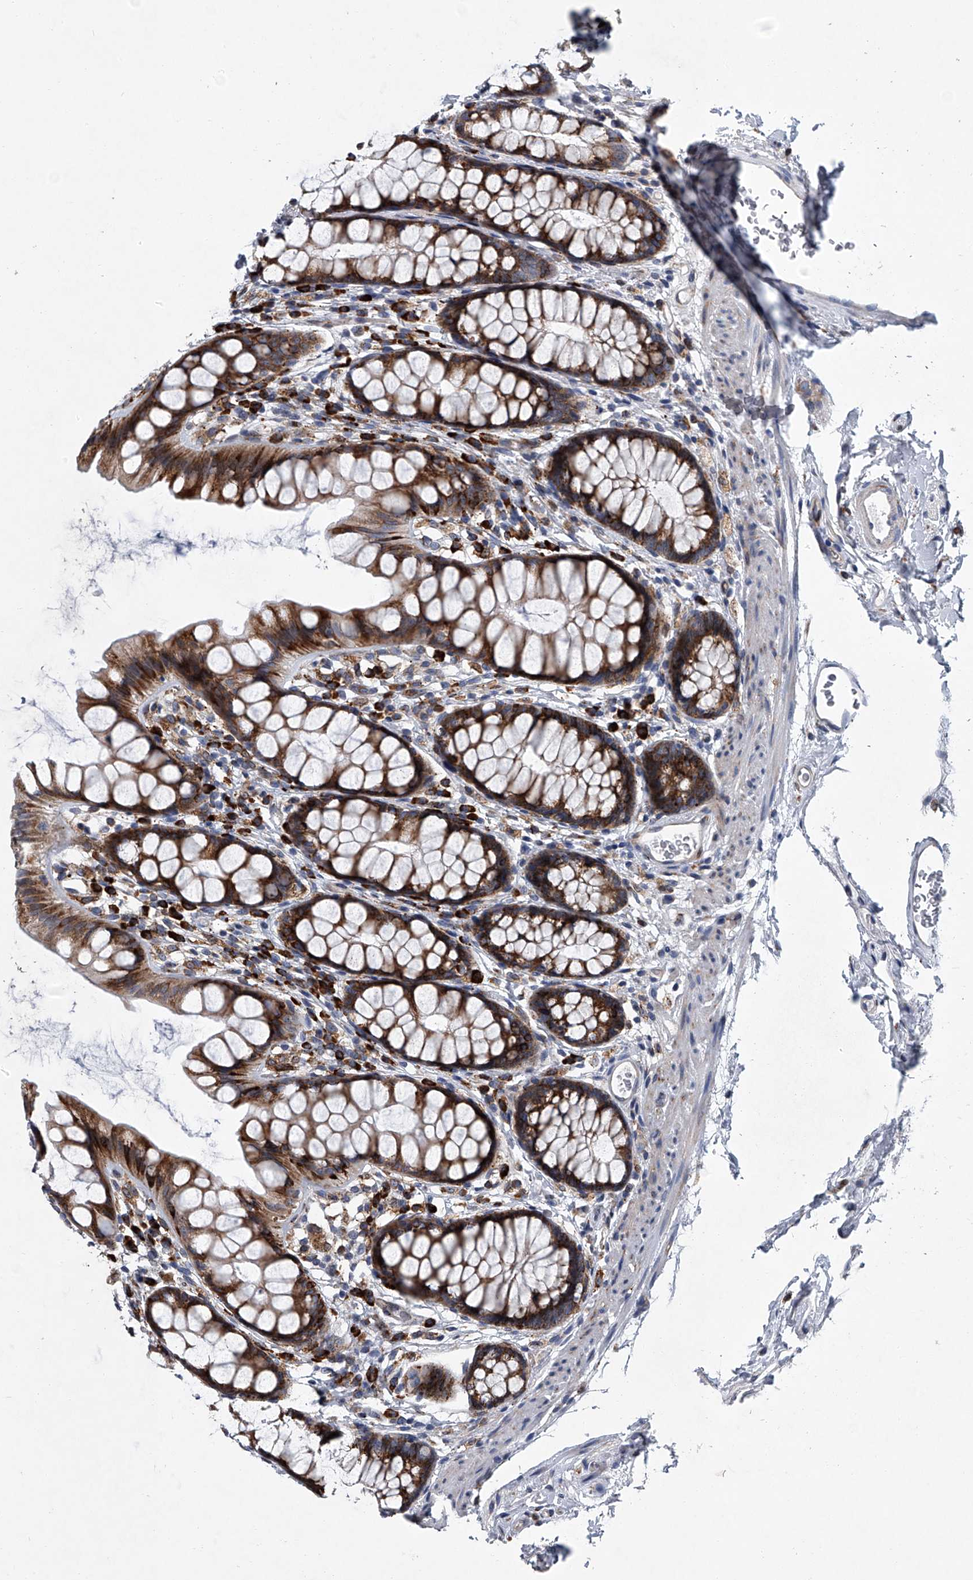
{"staining": {"intensity": "moderate", "quantity": ">75%", "location": "cytoplasmic/membranous"}, "tissue": "rectum", "cell_type": "Glandular cells", "image_type": "normal", "snomed": [{"axis": "morphology", "description": "Normal tissue, NOS"}, {"axis": "topography", "description": "Rectum"}], "caption": "A brown stain labels moderate cytoplasmic/membranous staining of a protein in glandular cells of unremarkable human rectum. (IHC, brightfield microscopy, high magnification).", "gene": "TMEM63C", "patient": {"sex": "female", "age": 65}}